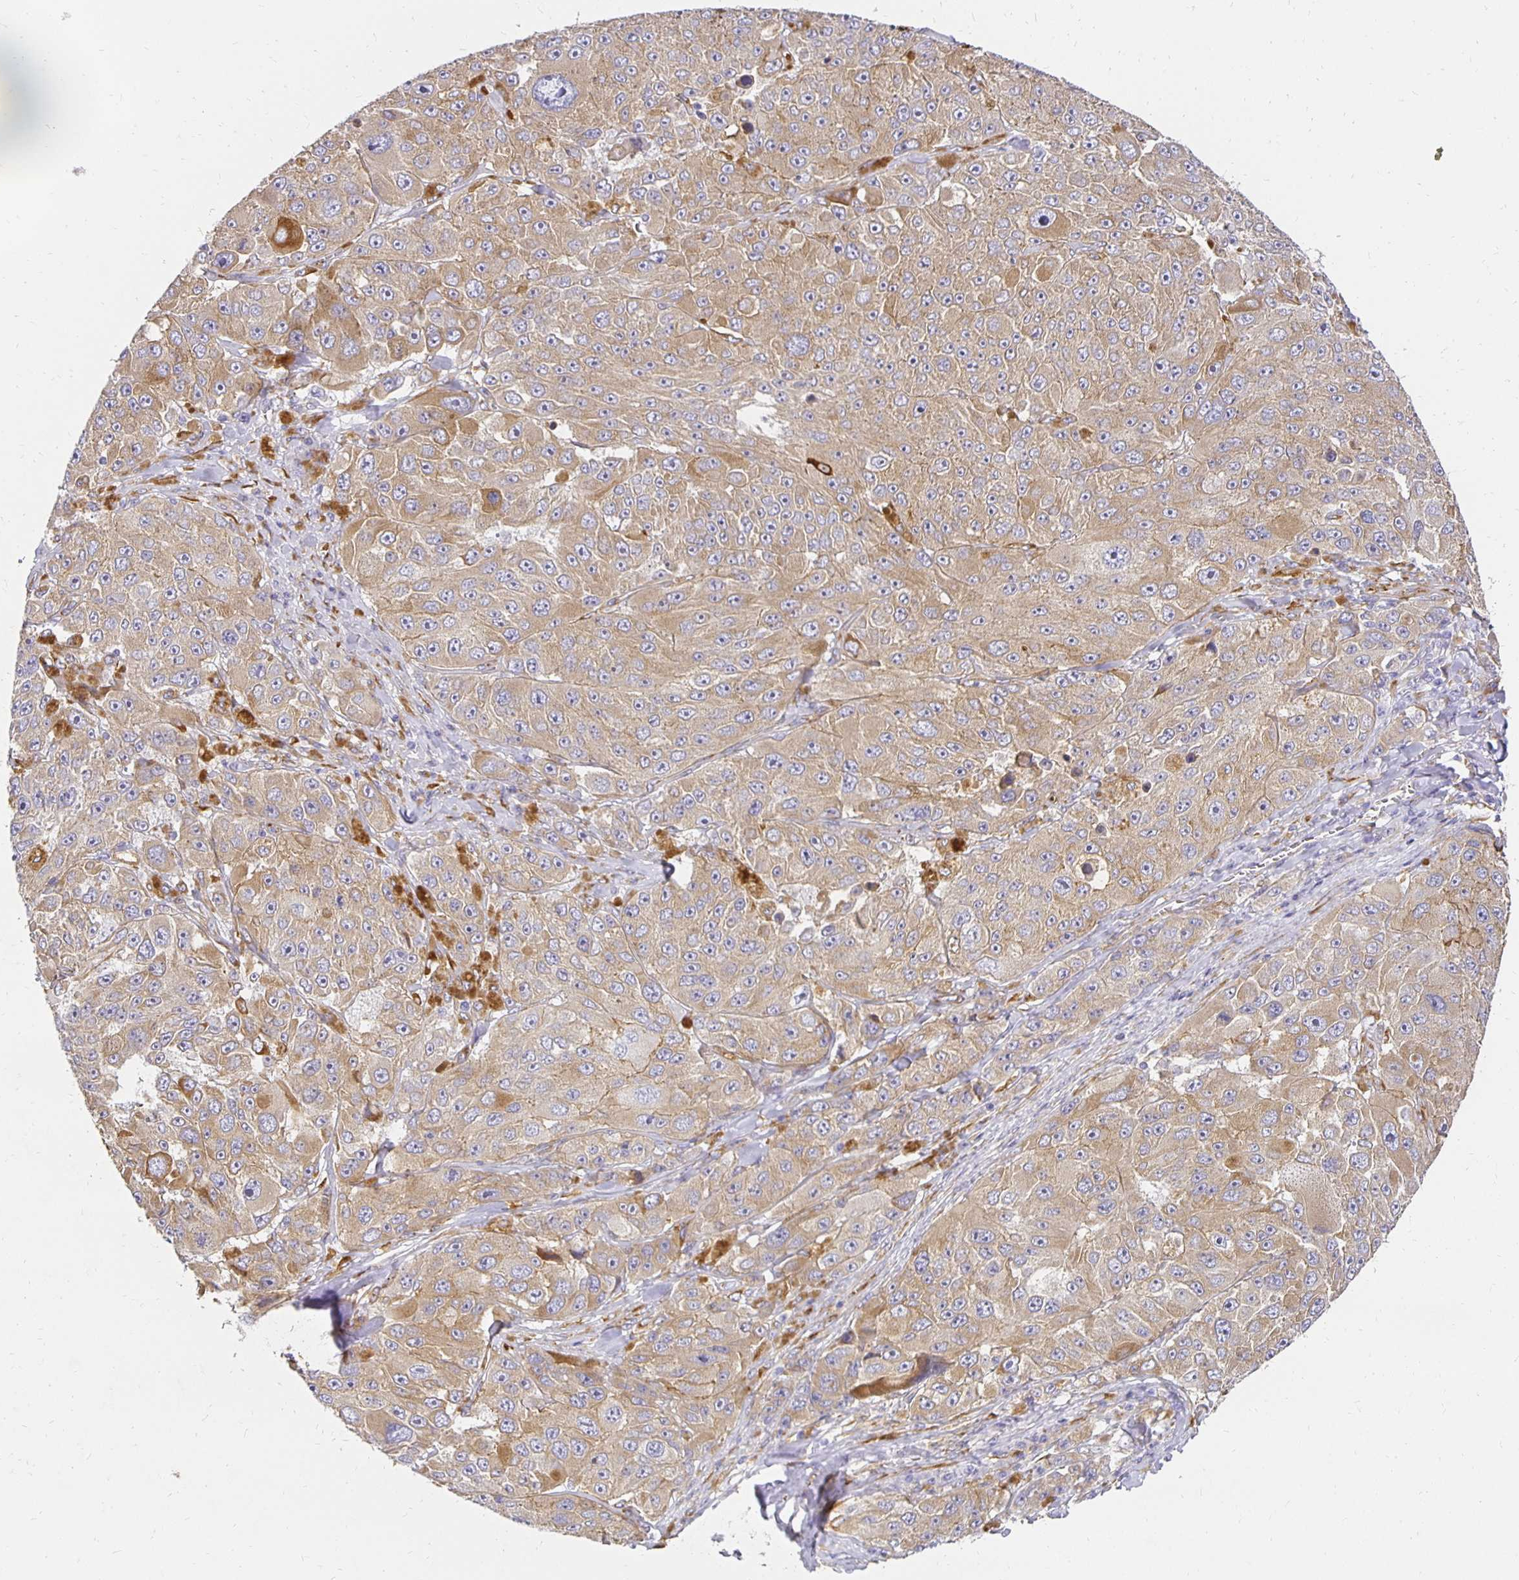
{"staining": {"intensity": "weak", "quantity": ">75%", "location": "cytoplasmic/membranous"}, "tissue": "melanoma", "cell_type": "Tumor cells", "image_type": "cancer", "snomed": [{"axis": "morphology", "description": "Malignant melanoma, Metastatic site"}, {"axis": "topography", "description": "Lymph node"}], "caption": "Protein expression analysis of human melanoma reveals weak cytoplasmic/membranous staining in about >75% of tumor cells. (Brightfield microscopy of DAB IHC at high magnification).", "gene": "PLOD1", "patient": {"sex": "male", "age": 62}}